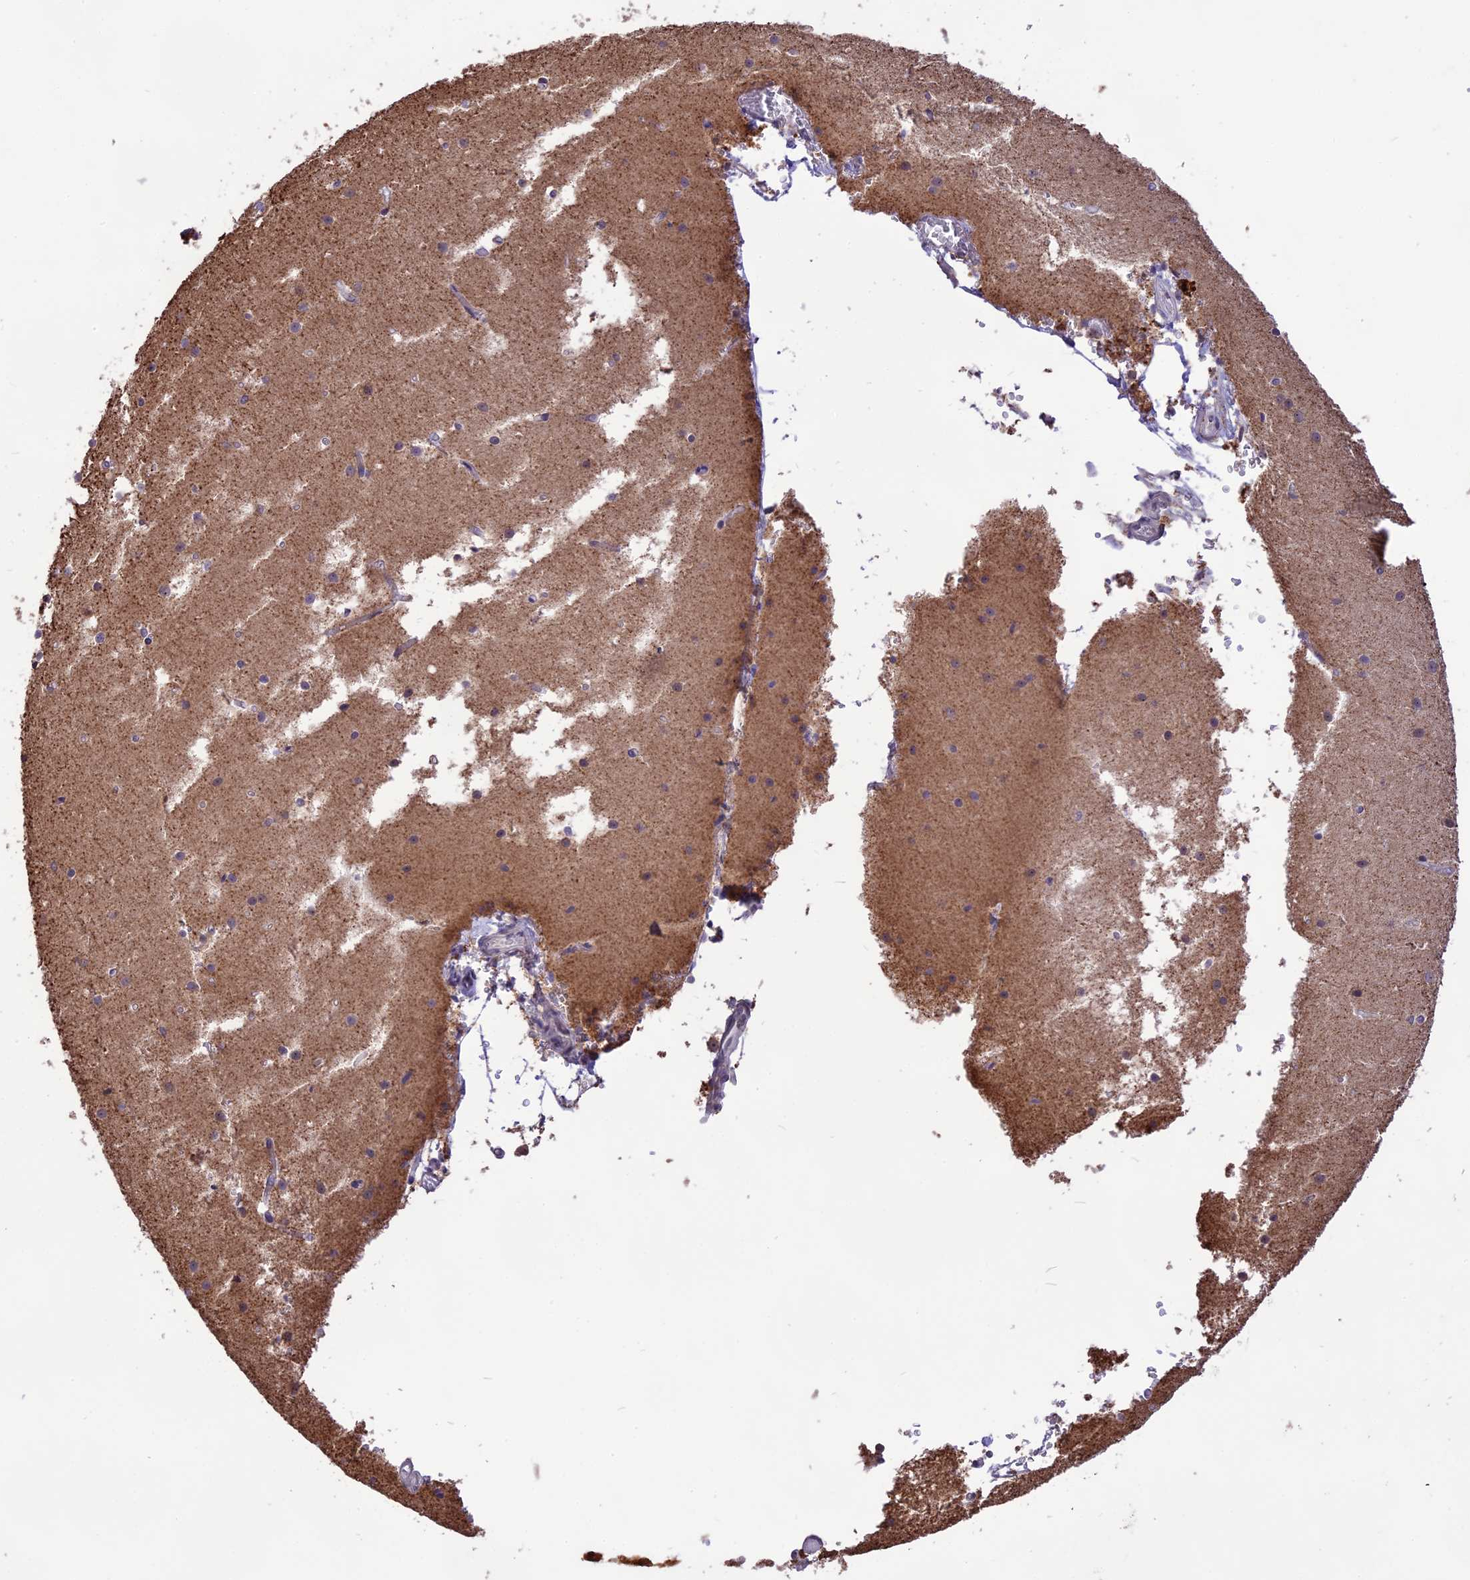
{"staining": {"intensity": "moderate", "quantity": "25%-75%", "location": "cytoplasmic/membranous"}, "tissue": "cerebellum", "cell_type": "Cells in granular layer", "image_type": "normal", "snomed": [{"axis": "morphology", "description": "Normal tissue, NOS"}, {"axis": "topography", "description": "Cerebellum"}], "caption": "Cells in granular layer demonstrate medium levels of moderate cytoplasmic/membranous staining in approximately 25%-75% of cells in unremarkable human cerebellum. The protein is stained brown, and the nuclei are stained in blue (DAB IHC with brightfield microscopy, high magnification).", "gene": "CMSS1", "patient": {"sex": "male", "age": 54}}